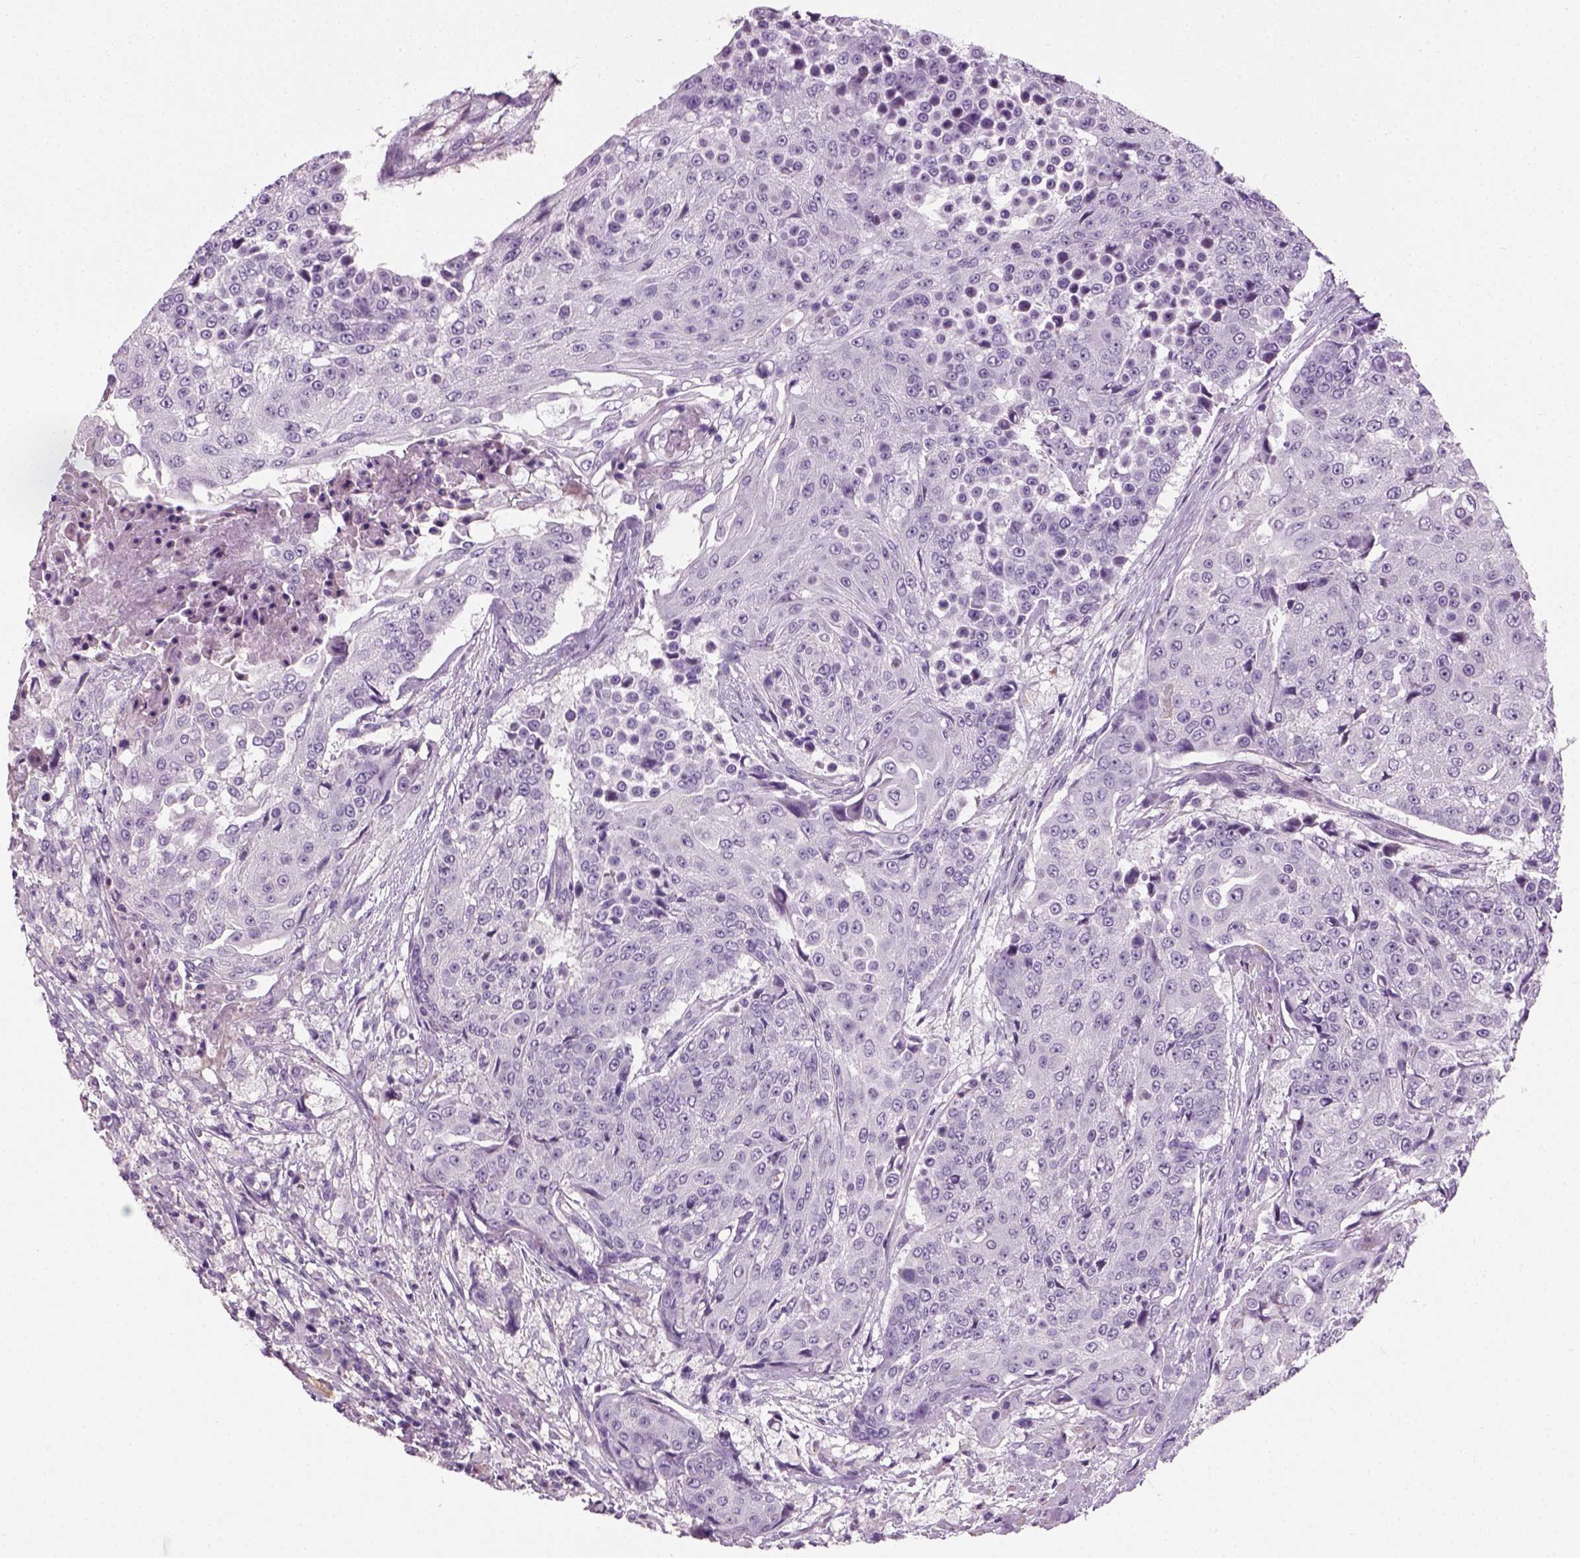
{"staining": {"intensity": "negative", "quantity": "none", "location": "none"}, "tissue": "urothelial cancer", "cell_type": "Tumor cells", "image_type": "cancer", "snomed": [{"axis": "morphology", "description": "Urothelial carcinoma, High grade"}, {"axis": "topography", "description": "Urinary bladder"}], "caption": "High magnification brightfield microscopy of urothelial cancer stained with DAB (brown) and counterstained with hematoxylin (blue): tumor cells show no significant expression.", "gene": "ELOVL3", "patient": {"sex": "female", "age": 63}}